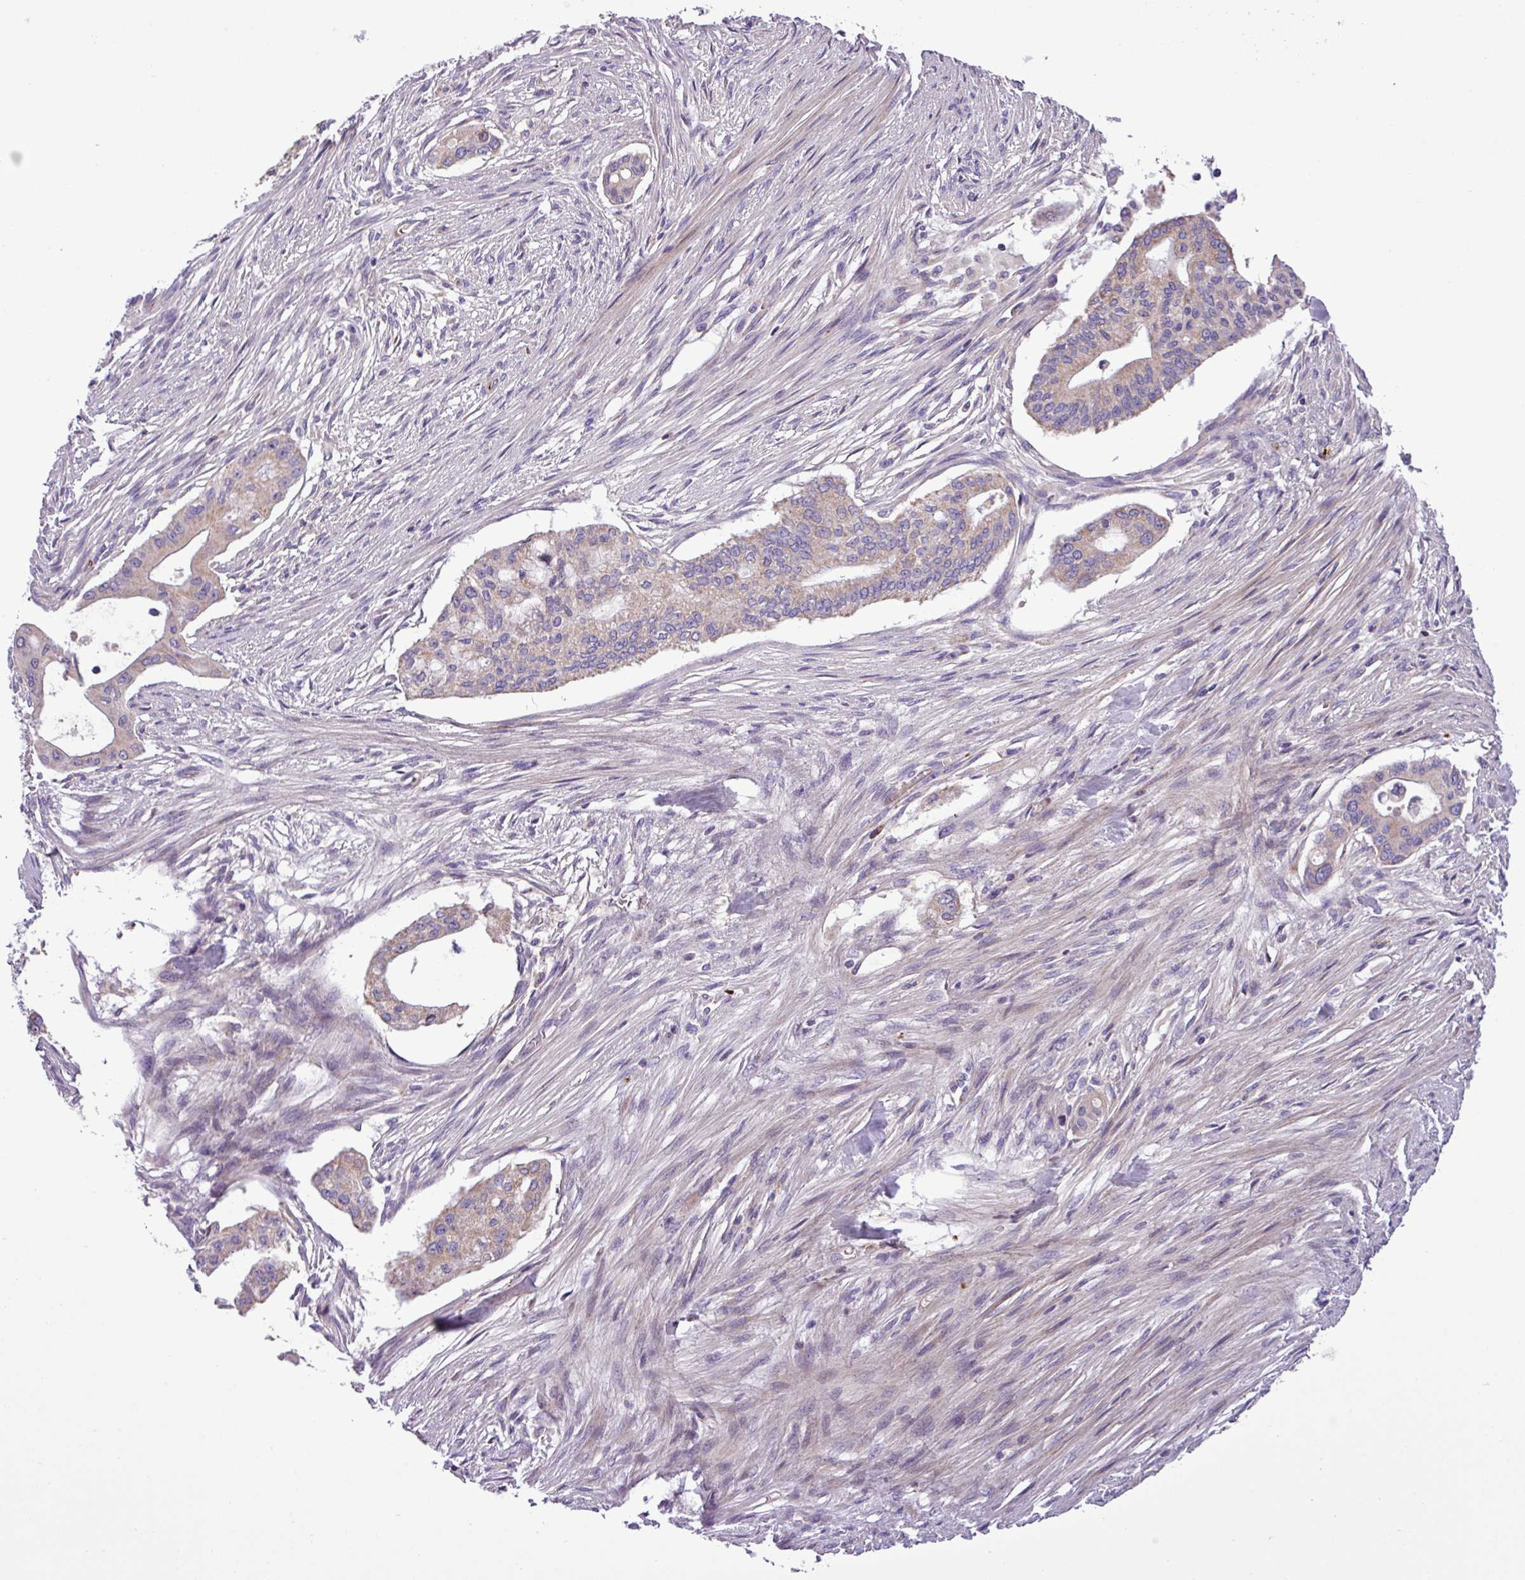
{"staining": {"intensity": "moderate", "quantity": "25%-75%", "location": "cytoplasmic/membranous"}, "tissue": "pancreatic cancer", "cell_type": "Tumor cells", "image_type": "cancer", "snomed": [{"axis": "morphology", "description": "Adenocarcinoma, NOS"}, {"axis": "topography", "description": "Pancreas"}], "caption": "The photomicrograph exhibits immunohistochemical staining of pancreatic cancer. There is moderate cytoplasmic/membranous positivity is identified in approximately 25%-75% of tumor cells. (Stains: DAB in brown, nuclei in blue, Microscopy: brightfield microscopy at high magnification).", "gene": "FAM183A", "patient": {"sex": "male", "age": 46}}